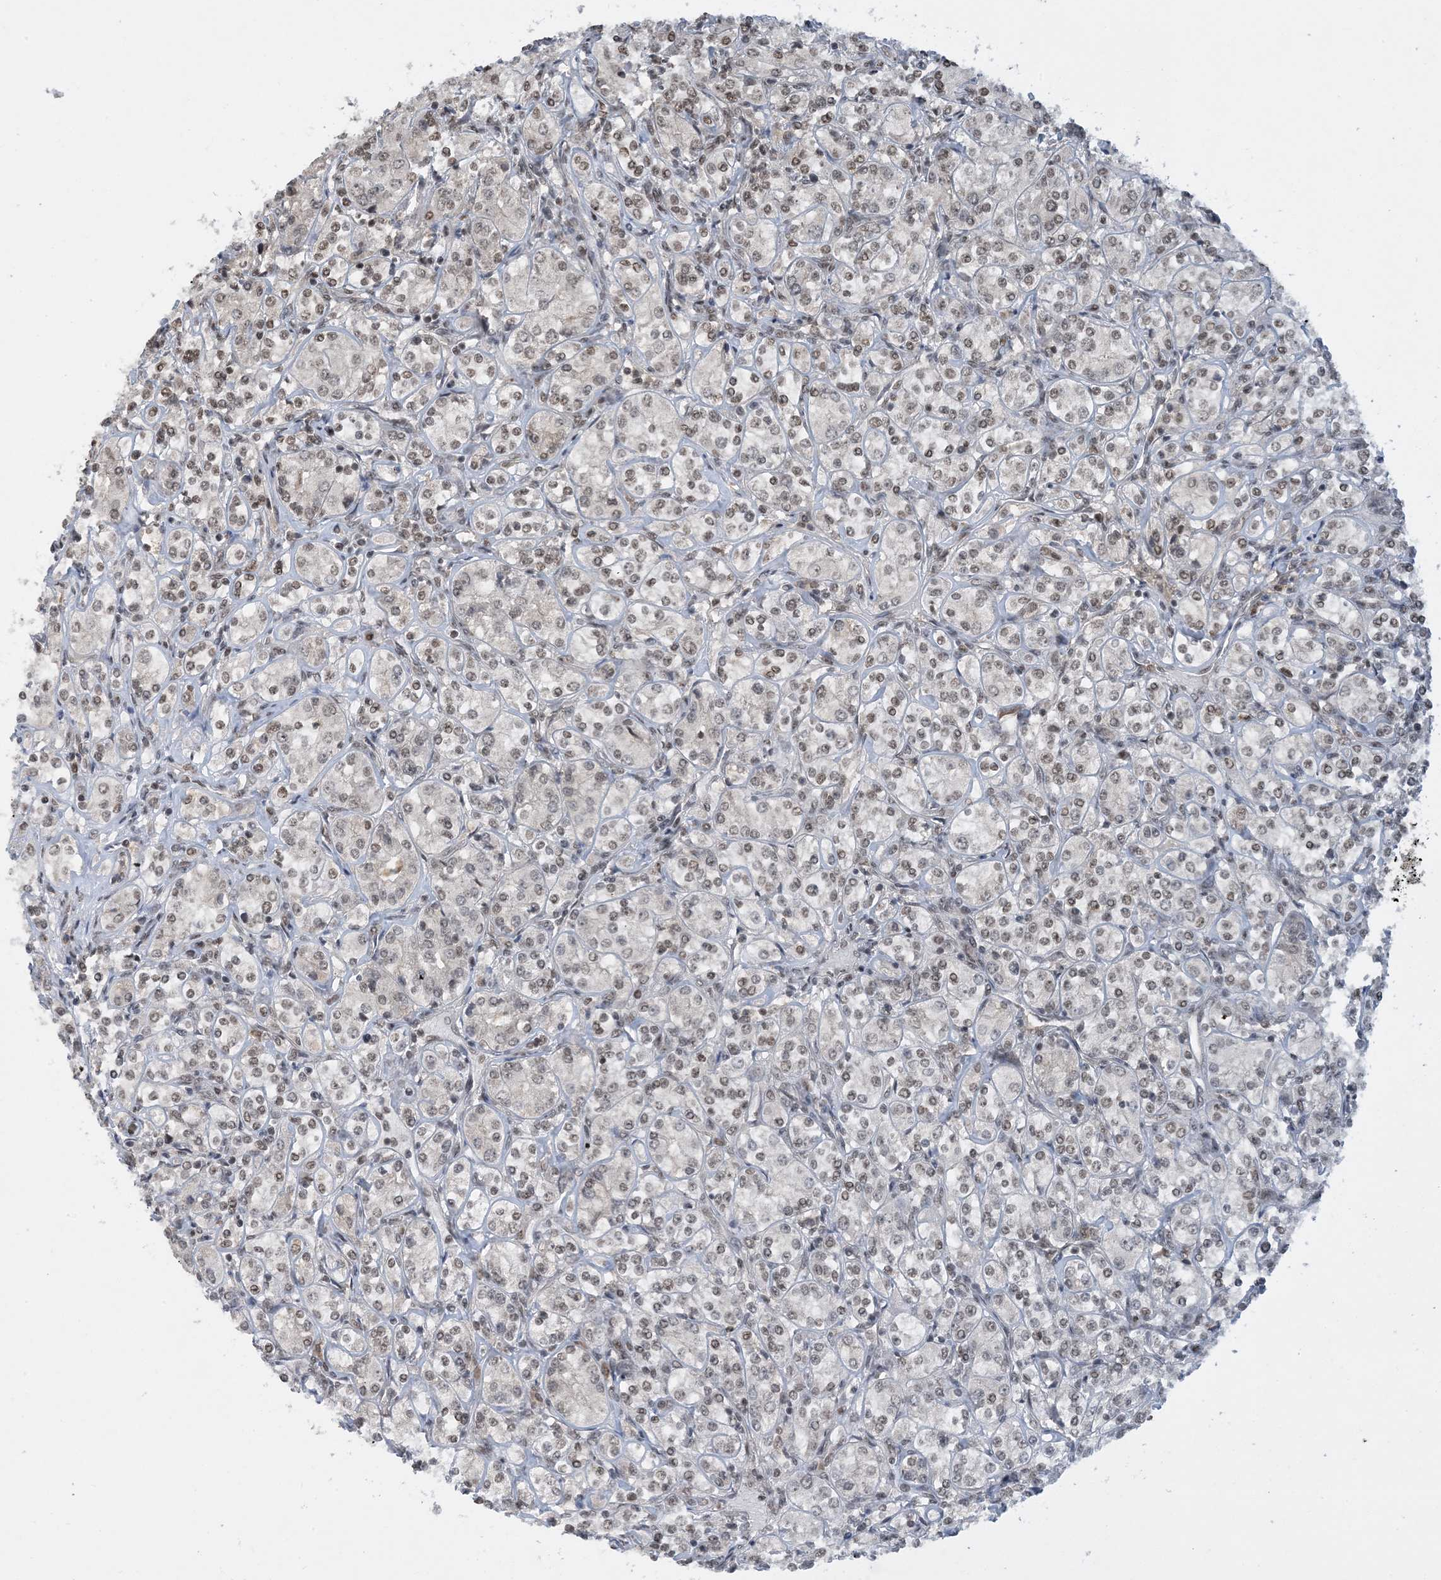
{"staining": {"intensity": "weak", "quantity": ">75%", "location": "nuclear"}, "tissue": "renal cancer", "cell_type": "Tumor cells", "image_type": "cancer", "snomed": [{"axis": "morphology", "description": "Adenocarcinoma, NOS"}, {"axis": "topography", "description": "Kidney"}], "caption": "IHC of human renal cancer (adenocarcinoma) shows low levels of weak nuclear positivity in about >75% of tumor cells. (Brightfield microscopy of DAB IHC at high magnification).", "gene": "ACYP2", "patient": {"sex": "male", "age": 77}}